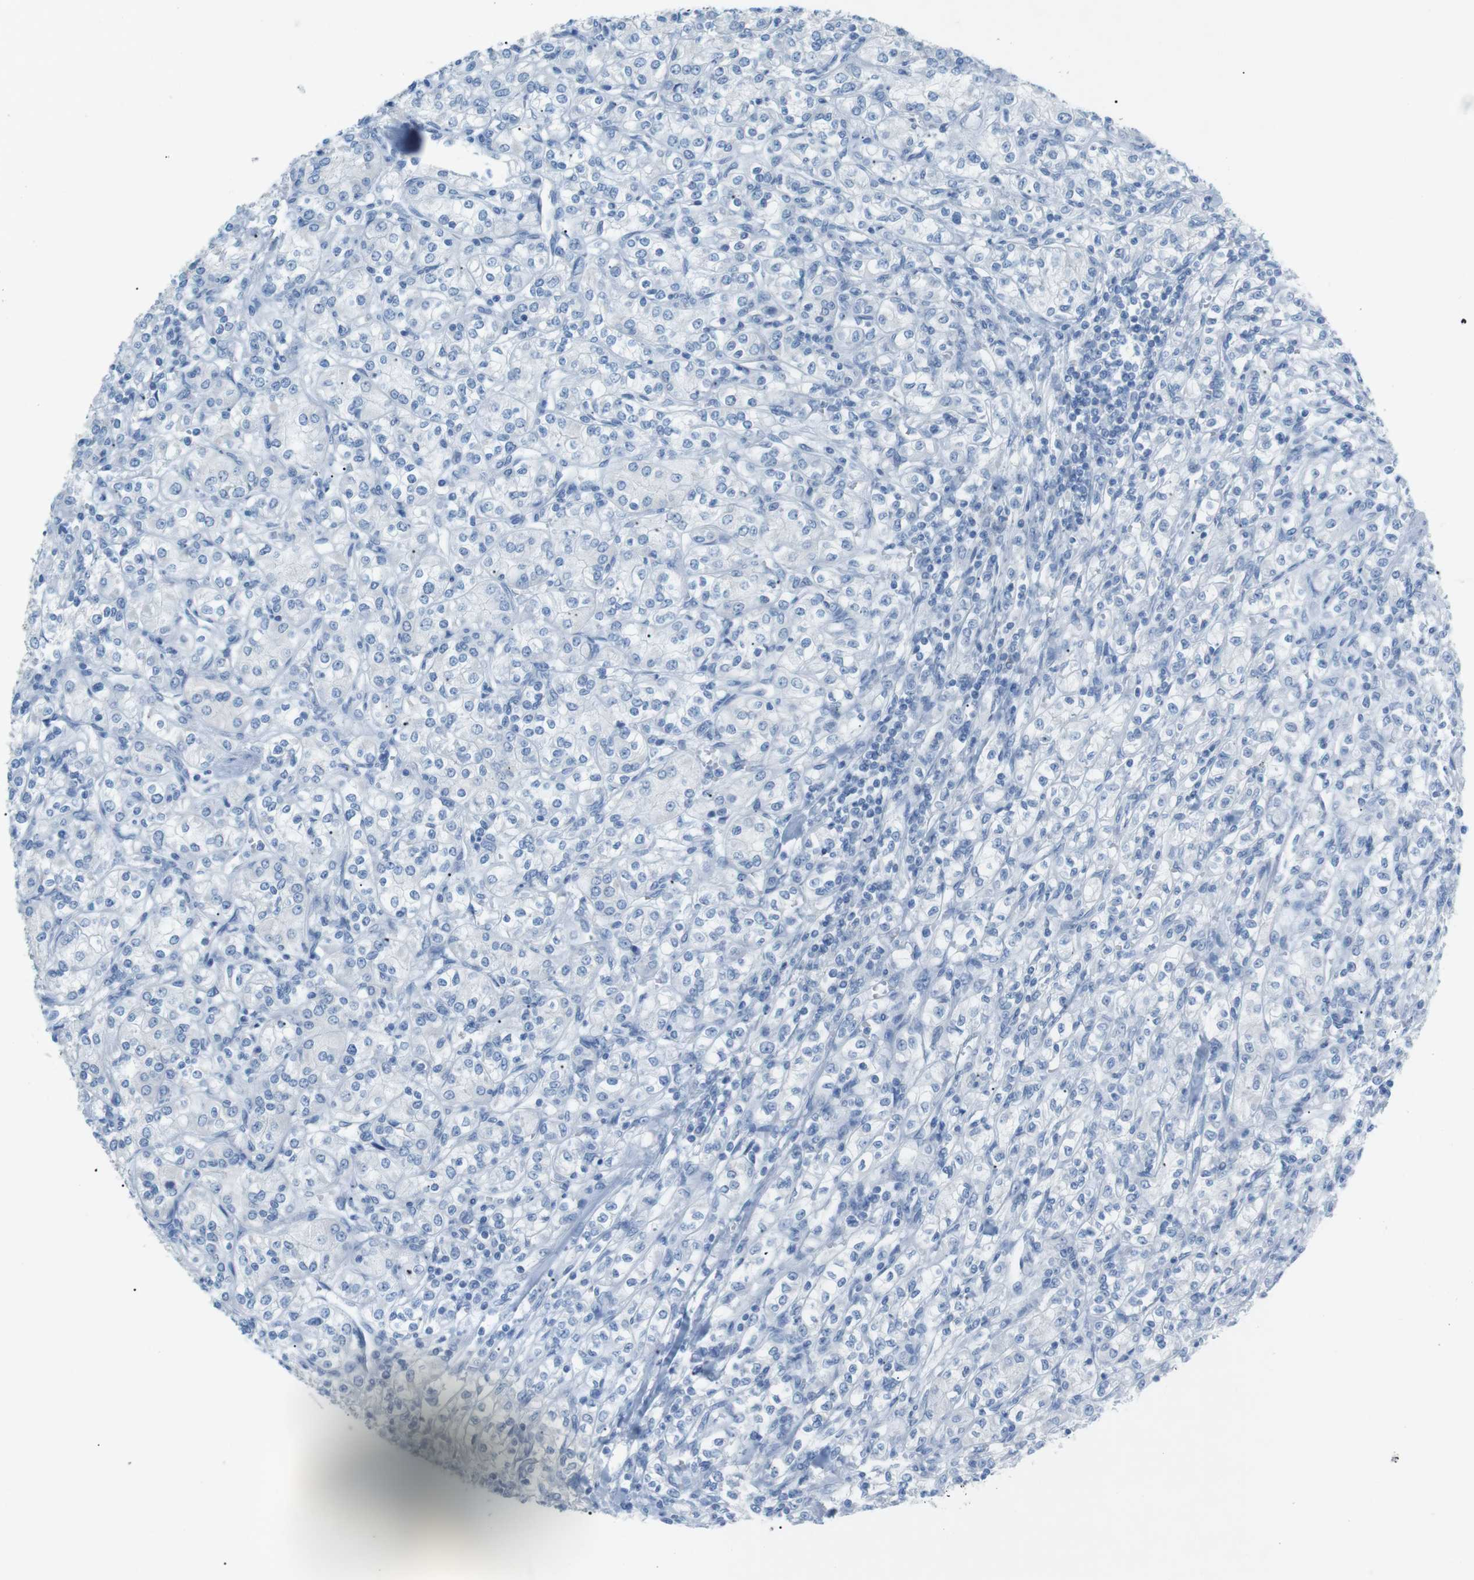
{"staining": {"intensity": "negative", "quantity": "none", "location": "none"}, "tissue": "renal cancer", "cell_type": "Tumor cells", "image_type": "cancer", "snomed": [{"axis": "morphology", "description": "Adenocarcinoma, NOS"}, {"axis": "topography", "description": "Kidney"}], "caption": "IHC image of human renal cancer stained for a protein (brown), which demonstrates no expression in tumor cells. (Brightfield microscopy of DAB immunohistochemistry at high magnification).", "gene": "SALL4", "patient": {"sex": "male", "age": 77}}